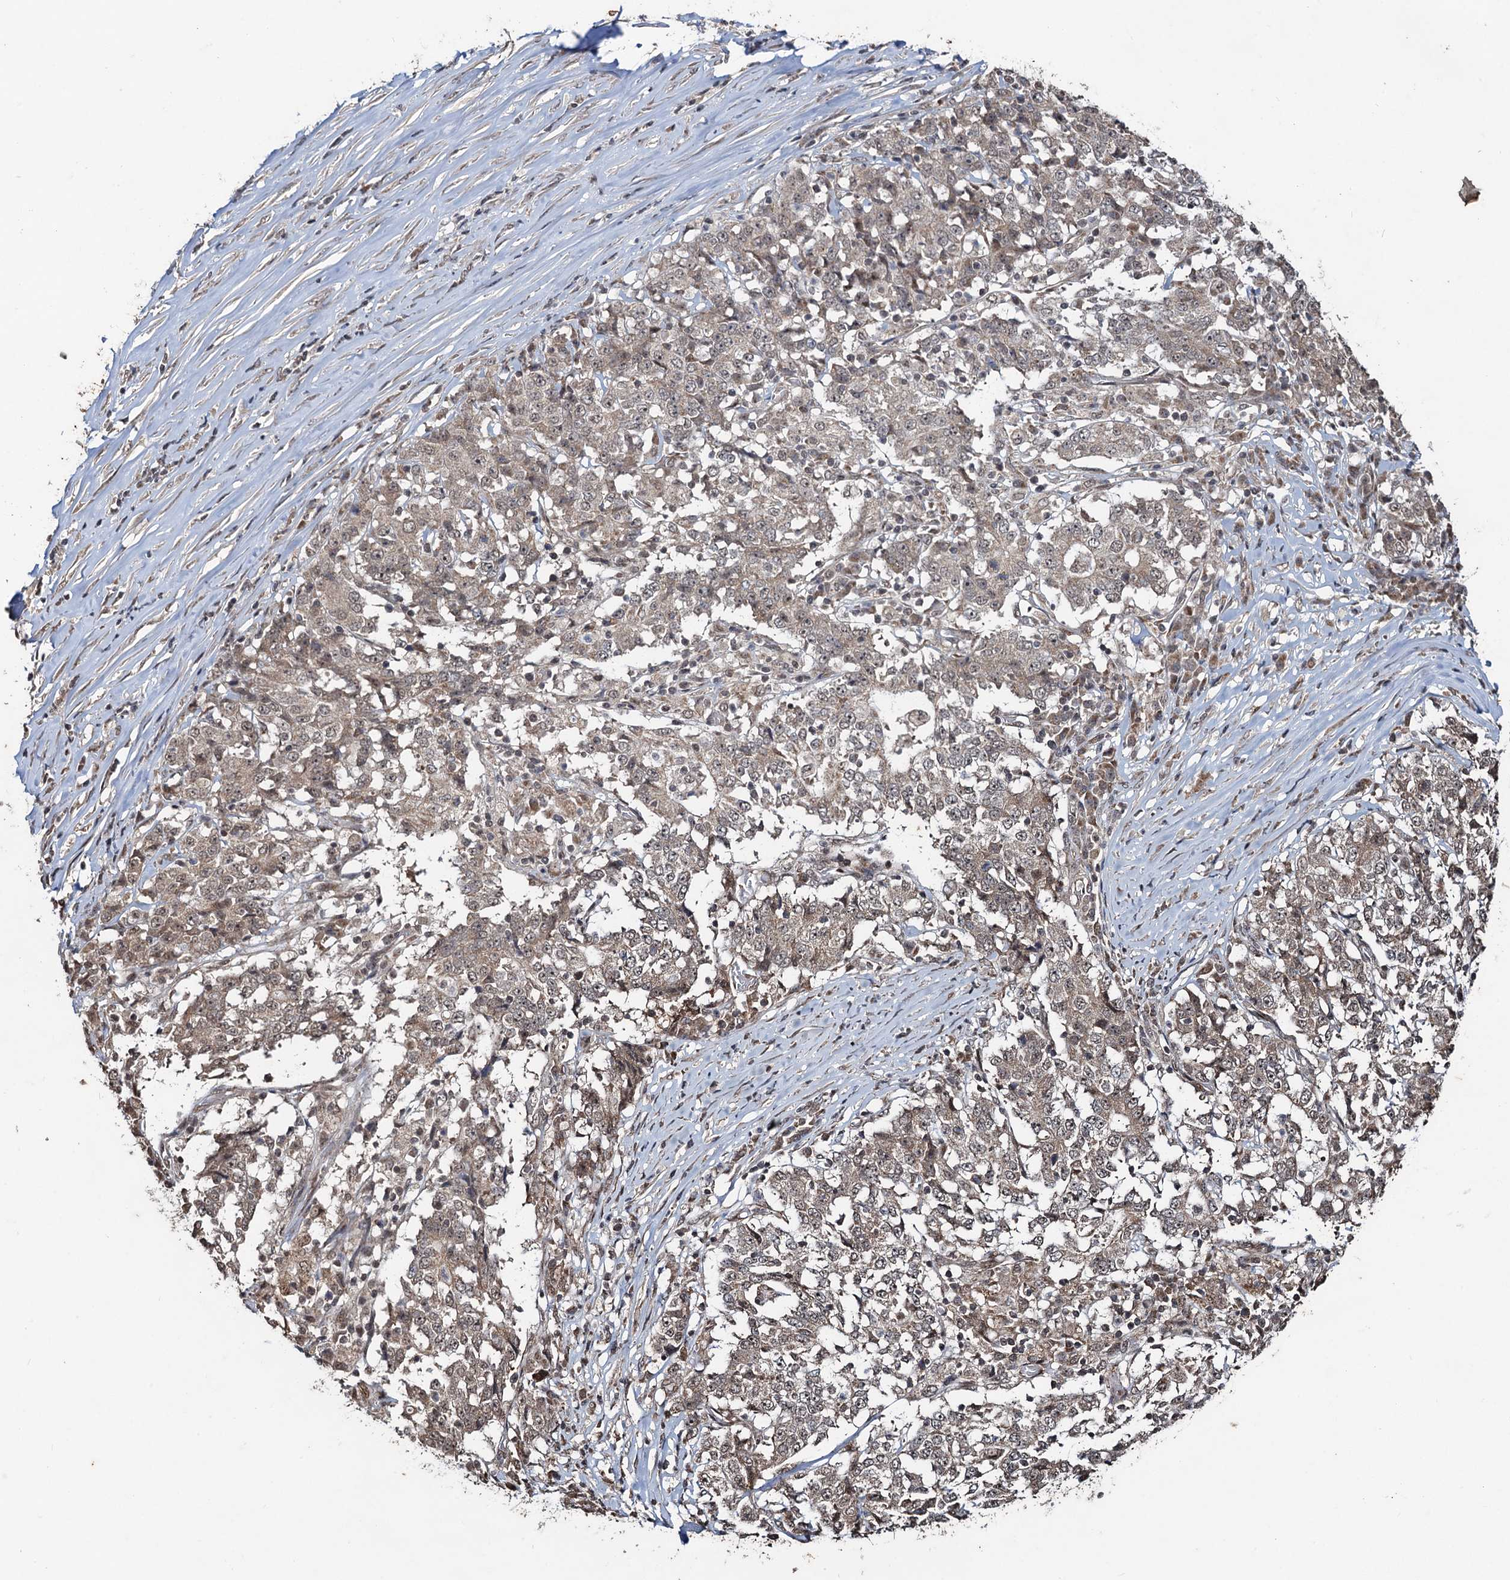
{"staining": {"intensity": "weak", "quantity": ">75%", "location": "cytoplasmic/membranous"}, "tissue": "stomach cancer", "cell_type": "Tumor cells", "image_type": "cancer", "snomed": [{"axis": "morphology", "description": "Adenocarcinoma, NOS"}, {"axis": "topography", "description": "Stomach"}], "caption": "Stomach adenocarcinoma tissue demonstrates weak cytoplasmic/membranous staining in approximately >75% of tumor cells, visualized by immunohistochemistry.", "gene": "REP15", "patient": {"sex": "male", "age": 59}}